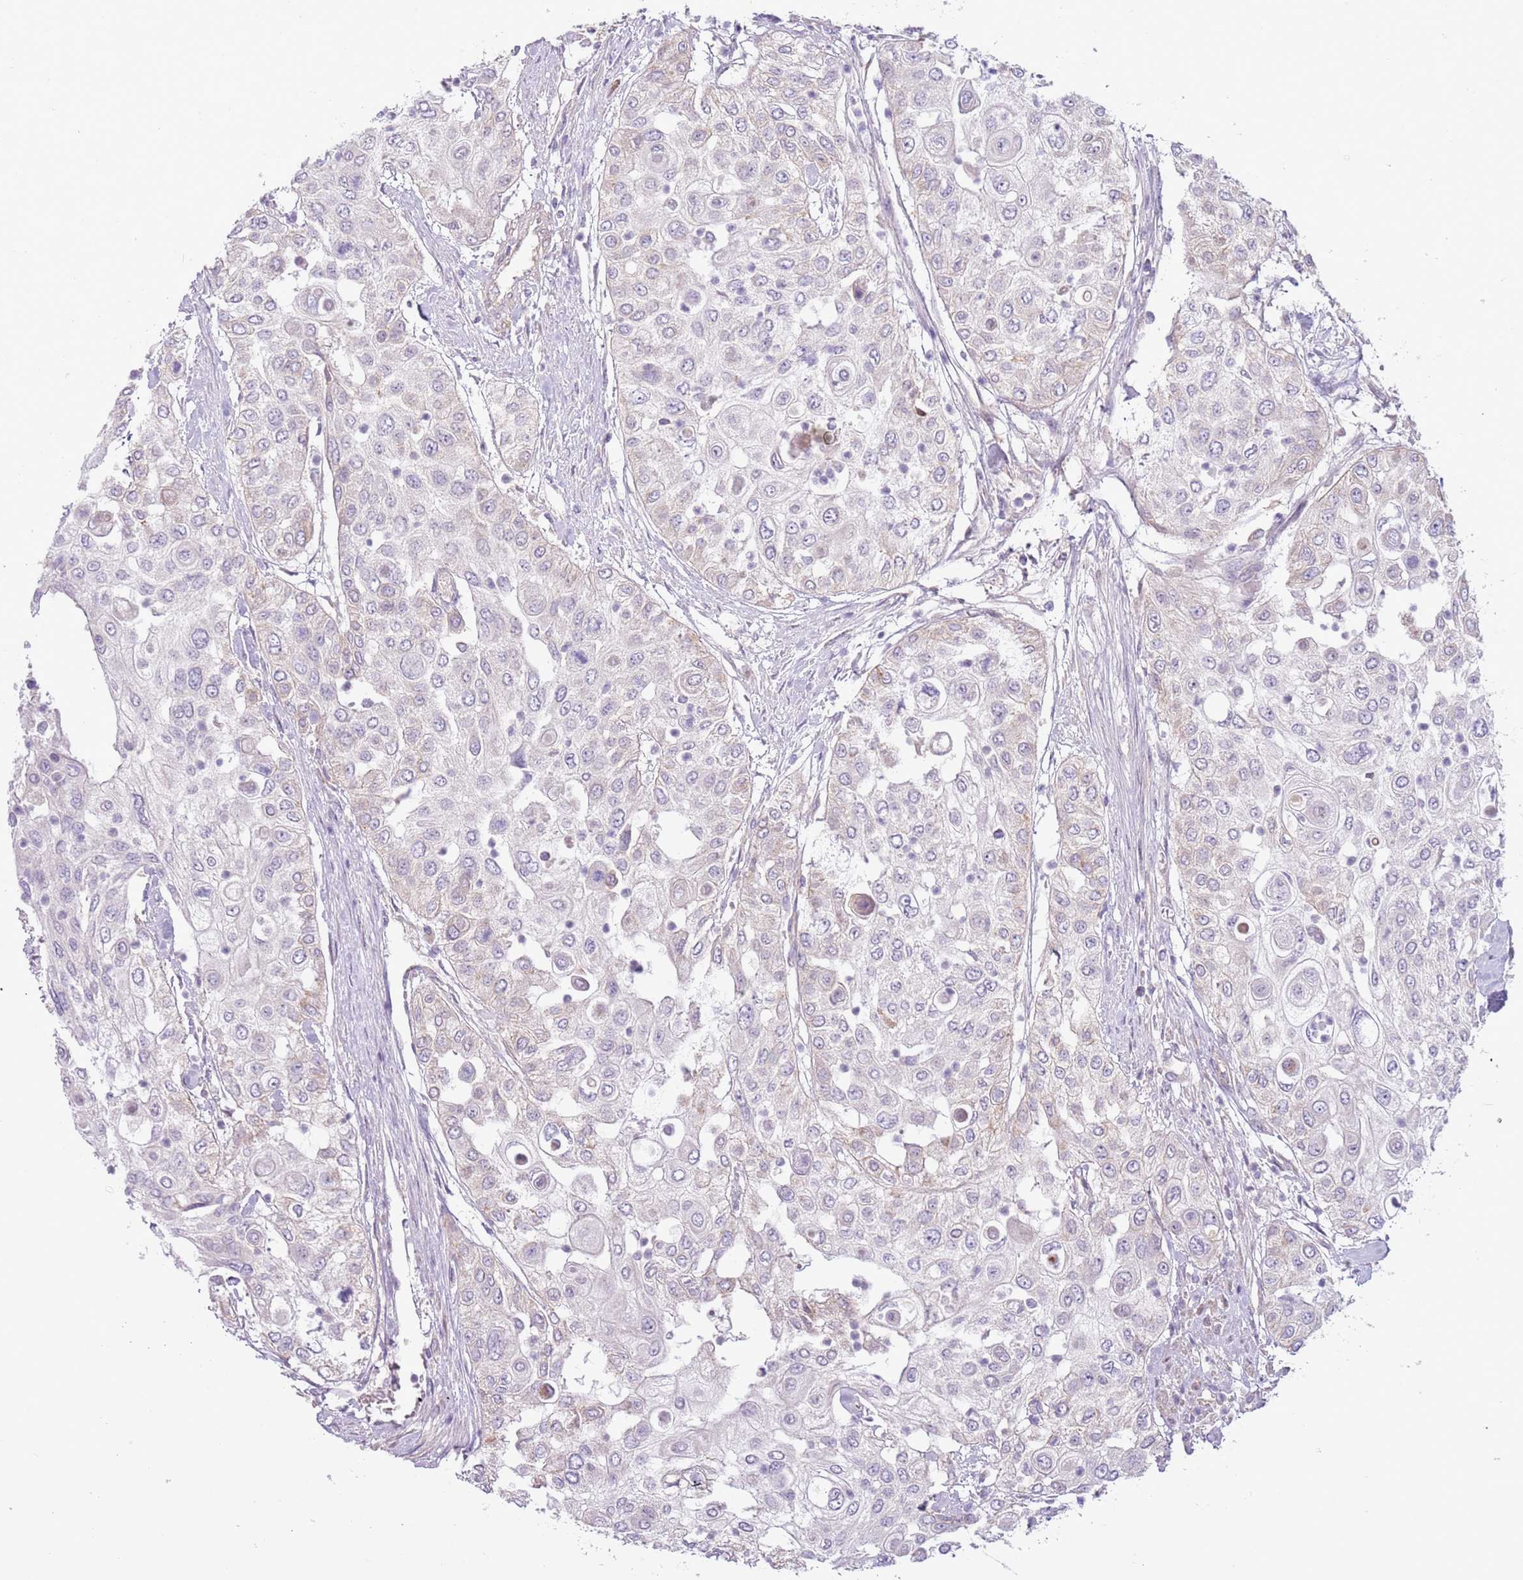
{"staining": {"intensity": "negative", "quantity": "none", "location": "none"}, "tissue": "urothelial cancer", "cell_type": "Tumor cells", "image_type": "cancer", "snomed": [{"axis": "morphology", "description": "Urothelial carcinoma, High grade"}, {"axis": "topography", "description": "Urinary bladder"}], "caption": "Immunohistochemistry of human urothelial cancer demonstrates no staining in tumor cells. Brightfield microscopy of immunohistochemistry (IHC) stained with DAB (3,3'-diaminobenzidine) (brown) and hematoxylin (blue), captured at high magnification.", "gene": "MRO", "patient": {"sex": "female", "age": 79}}